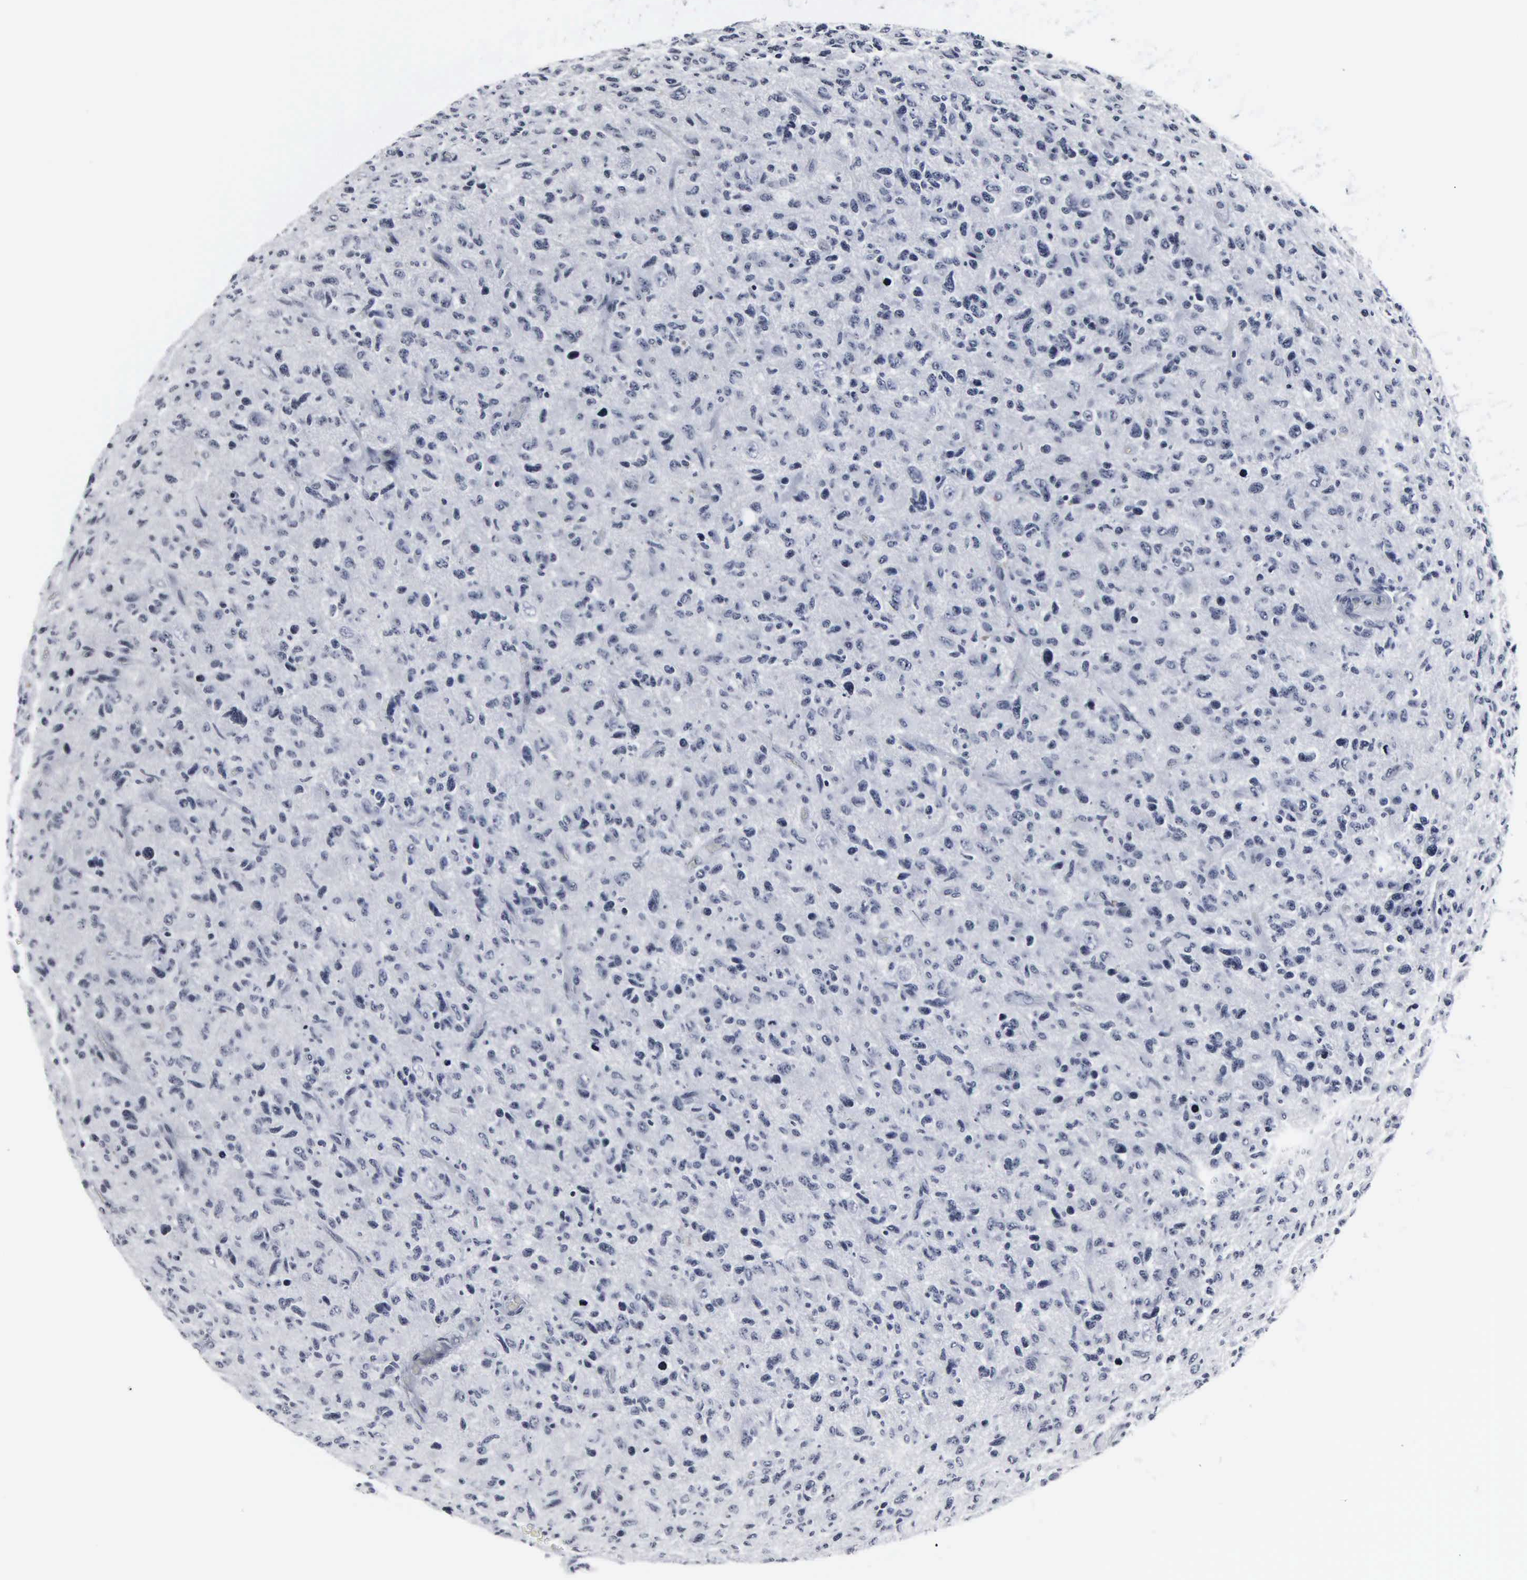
{"staining": {"intensity": "negative", "quantity": "none", "location": "none"}, "tissue": "glioma", "cell_type": "Tumor cells", "image_type": "cancer", "snomed": [{"axis": "morphology", "description": "Glioma, malignant, High grade"}, {"axis": "topography", "description": "Brain"}], "caption": "Micrograph shows no protein staining in tumor cells of high-grade glioma (malignant) tissue.", "gene": "DGCR2", "patient": {"sex": "female", "age": 60}}